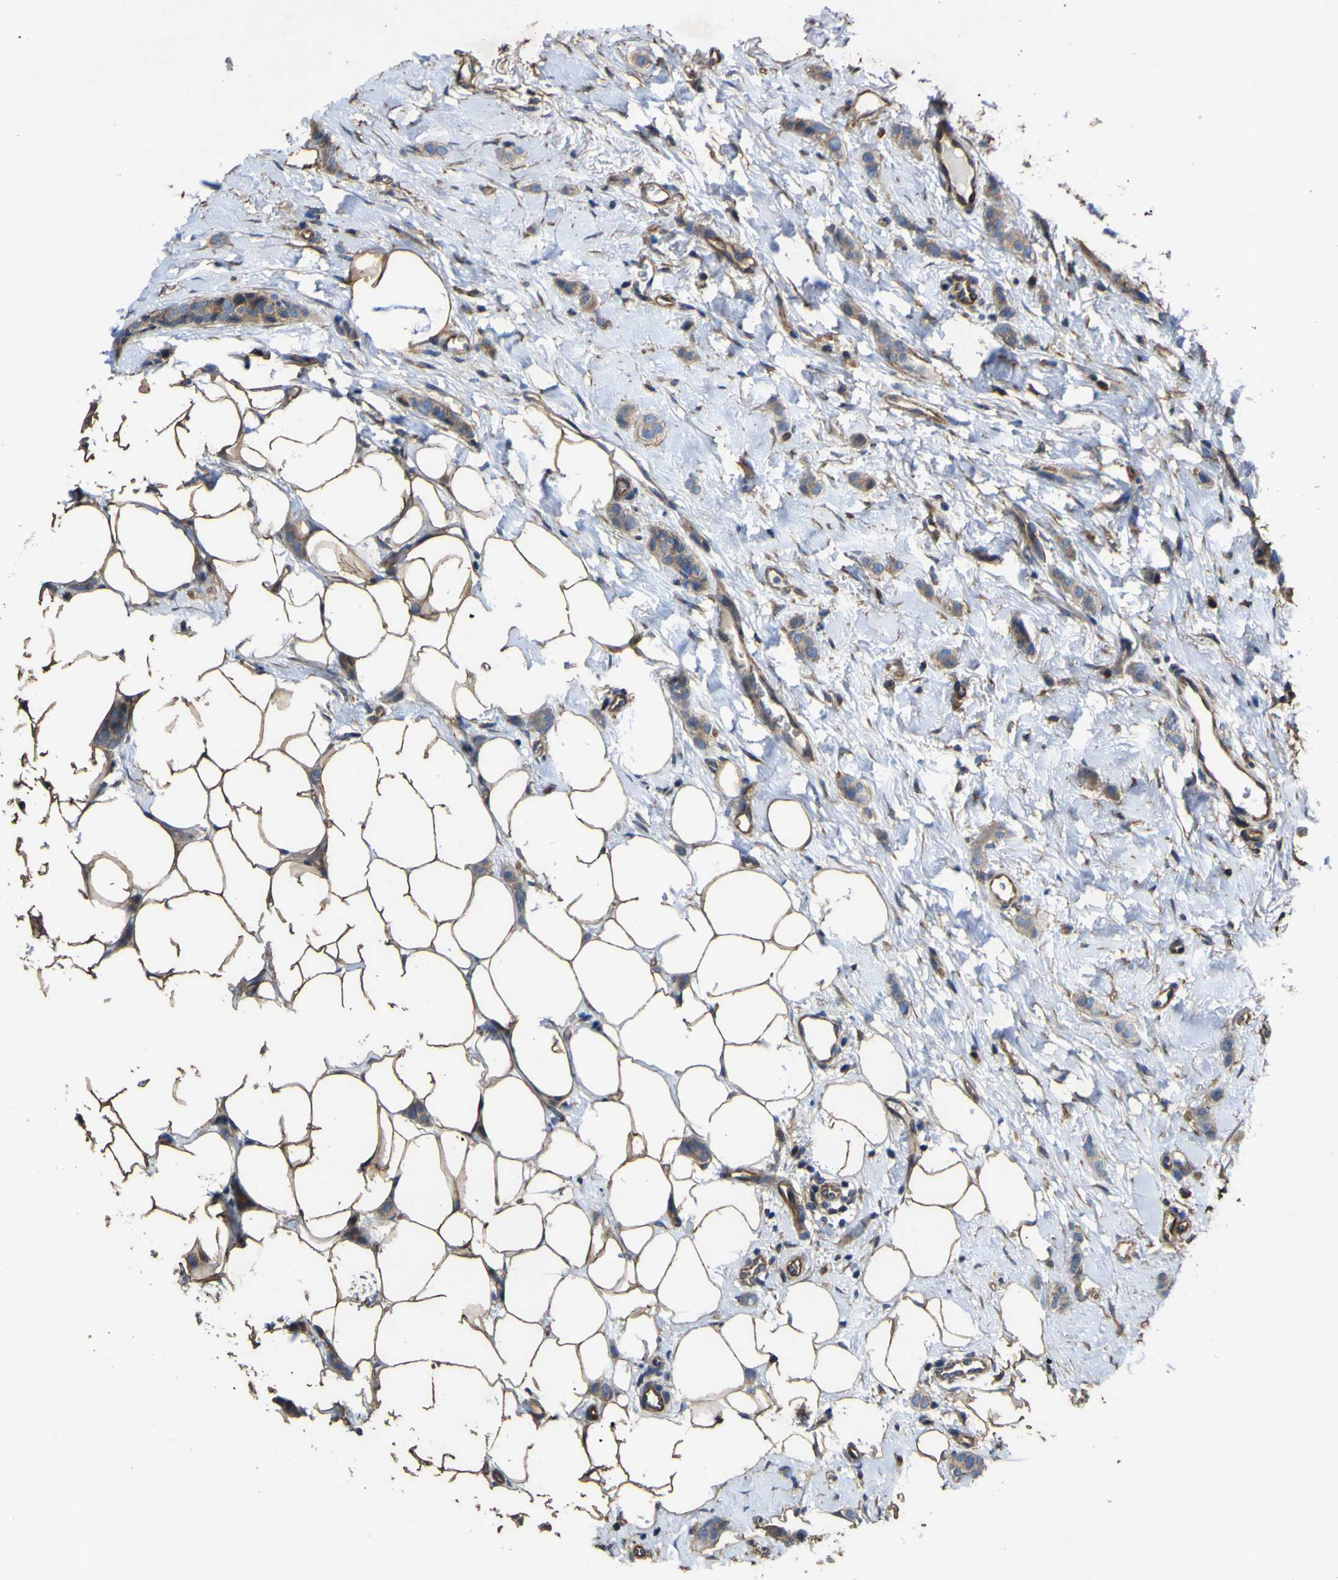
{"staining": {"intensity": "weak", "quantity": ">75%", "location": "cytoplasmic/membranous"}, "tissue": "breast cancer", "cell_type": "Tumor cells", "image_type": "cancer", "snomed": [{"axis": "morphology", "description": "Lobular carcinoma"}, {"axis": "topography", "description": "Skin"}, {"axis": "topography", "description": "Breast"}], "caption": "Breast lobular carcinoma tissue reveals weak cytoplasmic/membranous staining in about >75% of tumor cells, visualized by immunohistochemistry.", "gene": "TNFSF15", "patient": {"sex": "female", "age": 46}}